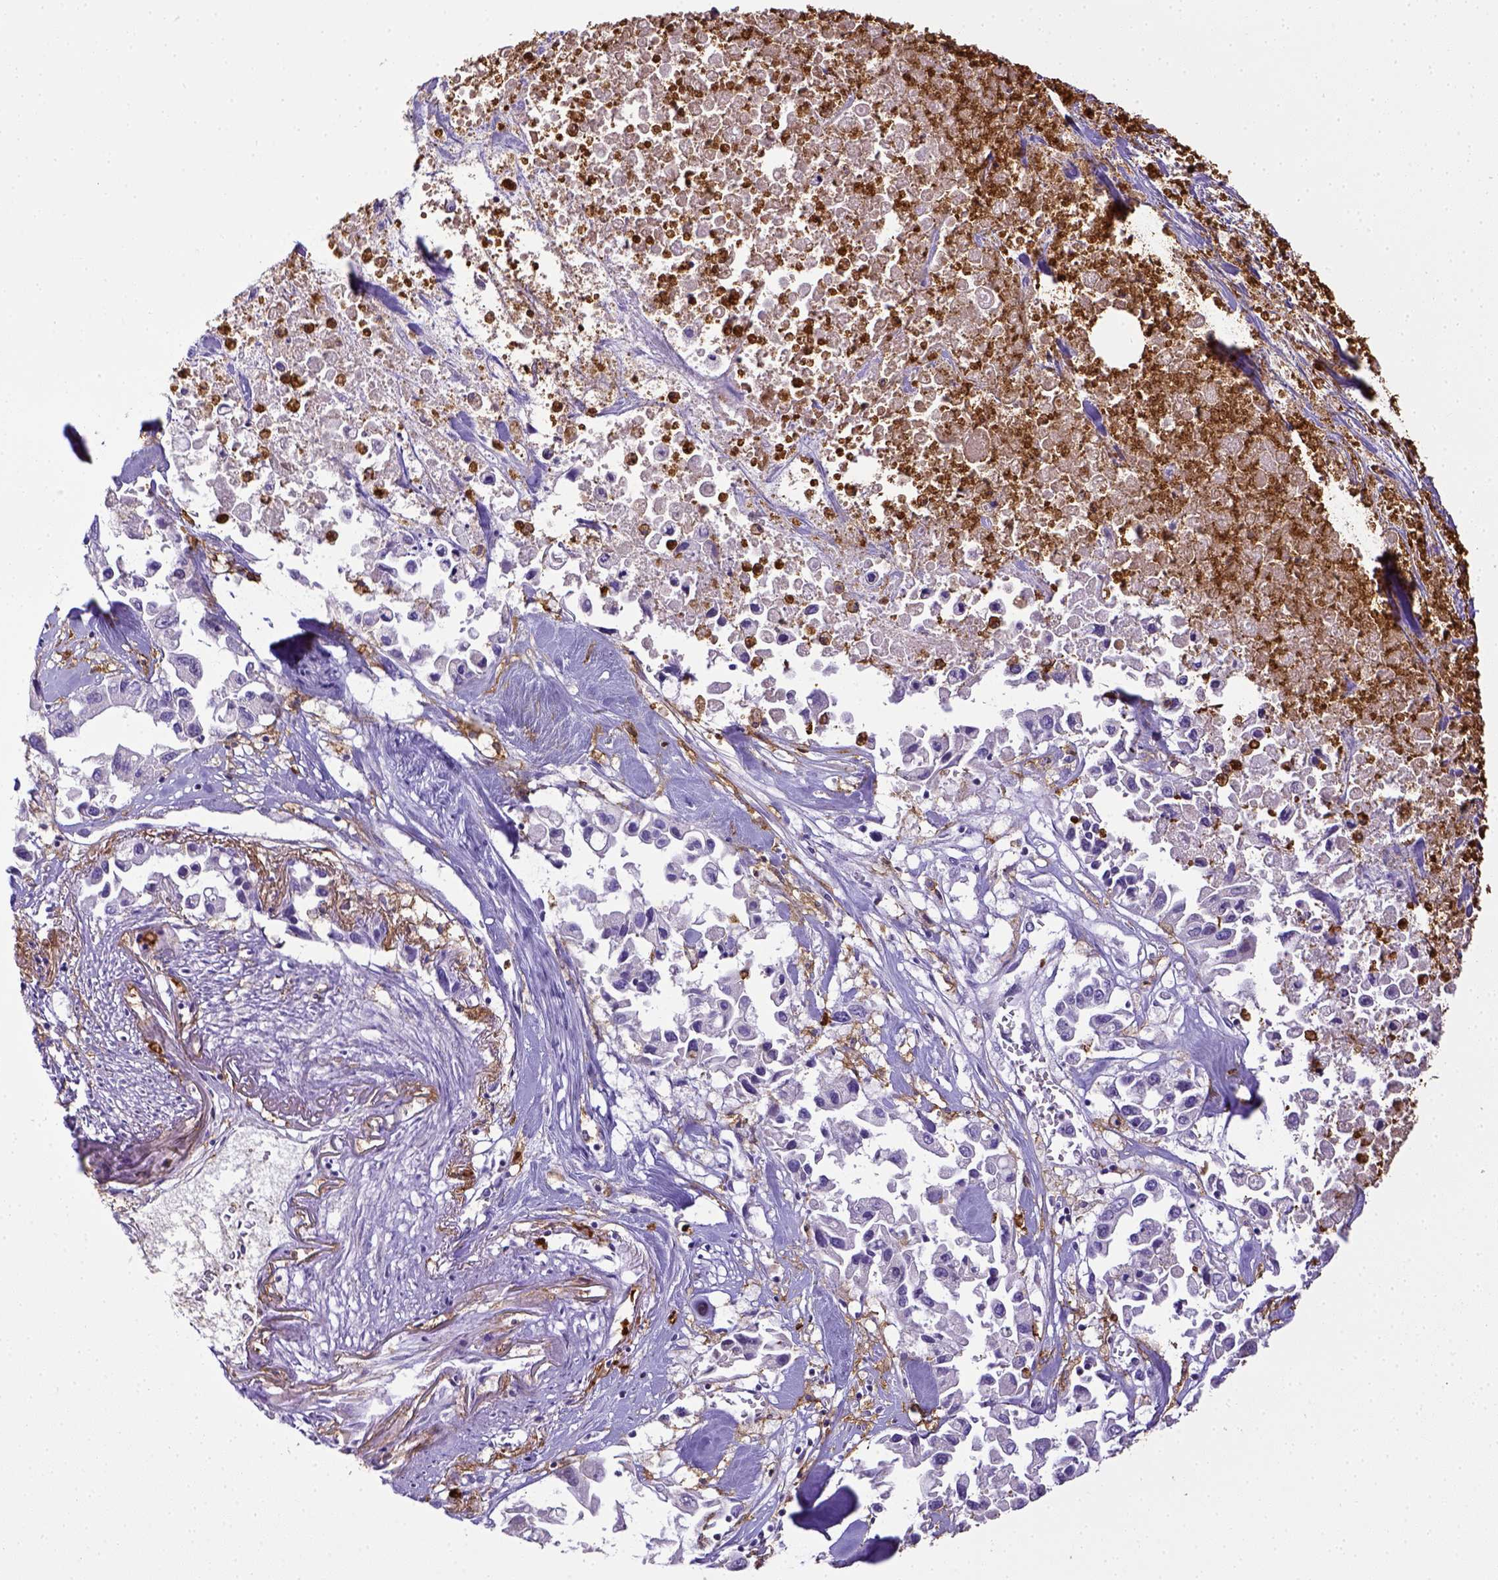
{"staining": {"intensity": "negative", "quantity": "none", "location": "none"}, "tissue": "pancreatic cancer", "cell_type": "Tumor cells", "image_type": "cancer", "snomed": [{"axis": "morphology", "description": "Adenocarcinoma, NOS"}, {"axis": "topography", "description": "Pancreas"}], "caption": "Immunohistochemical staining of pancreatic cancer (adenocarcinoma) reveals no significant staining in tumor cells.", "gene": "ITGAM", "patient": {"sex": "female", "age": 83}}